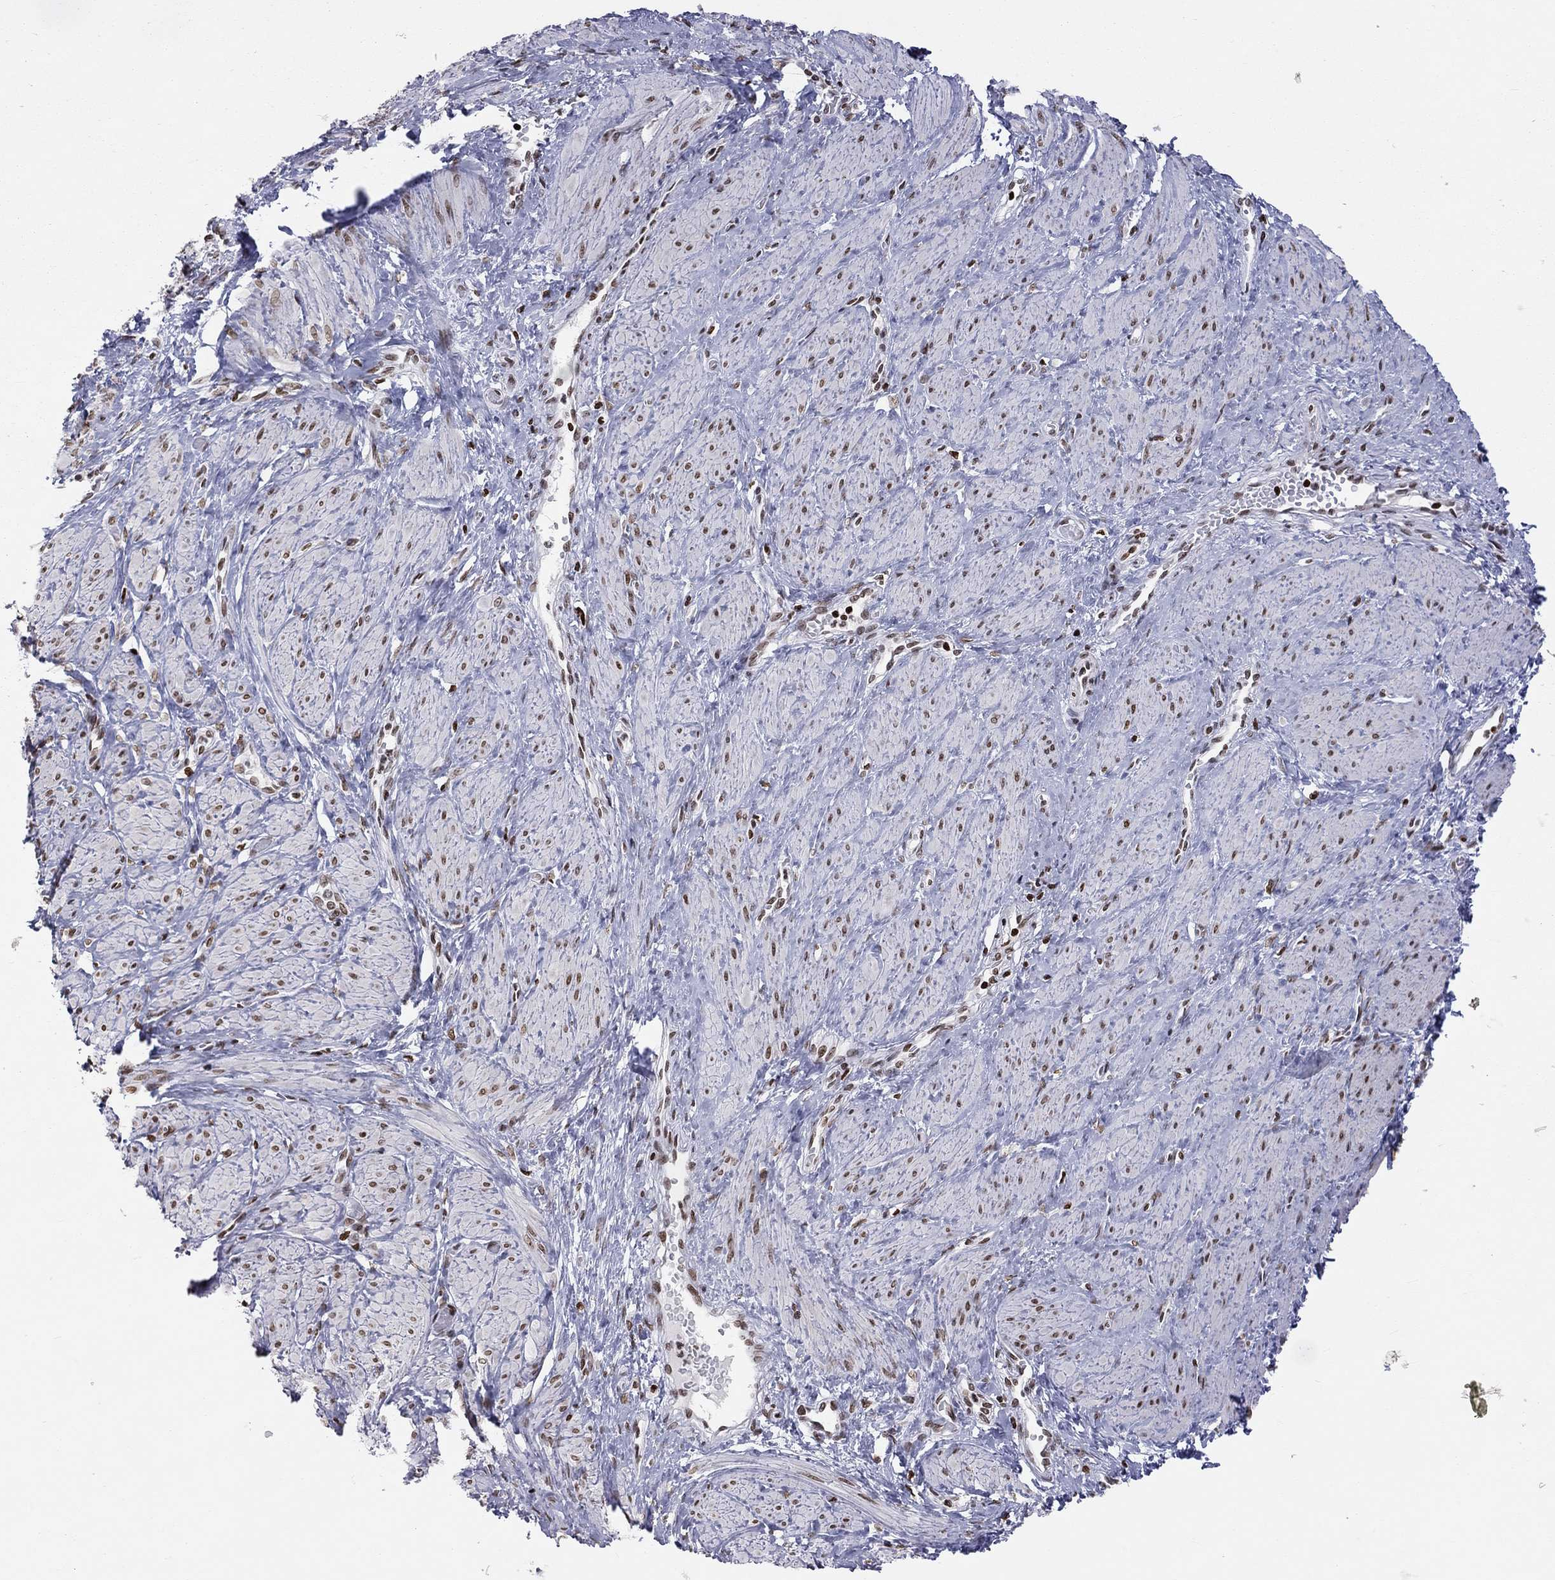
{"staining": {"intensity": "moderate", "quantity": ">75%", "location": "nuclear"}, "tissue": "smooth muscle", "cell_type": "Smooth muscle cells", "image_type": "normal", "snomed": [{"axis": "morphology", "description": "Normal tissue, NOS"}, {"axis": "topography", "description": "Smooth muscle"}, {"axis": "topography", "description": "Uterus"}], "caption": "Benign smooth muscle exhibits moderate nuclear expression in about >75% of smooth muscle cells, visualized by immunohistochemistry.", "gene": "H2AX", "patient": {"sex": "female", "age": 39}}